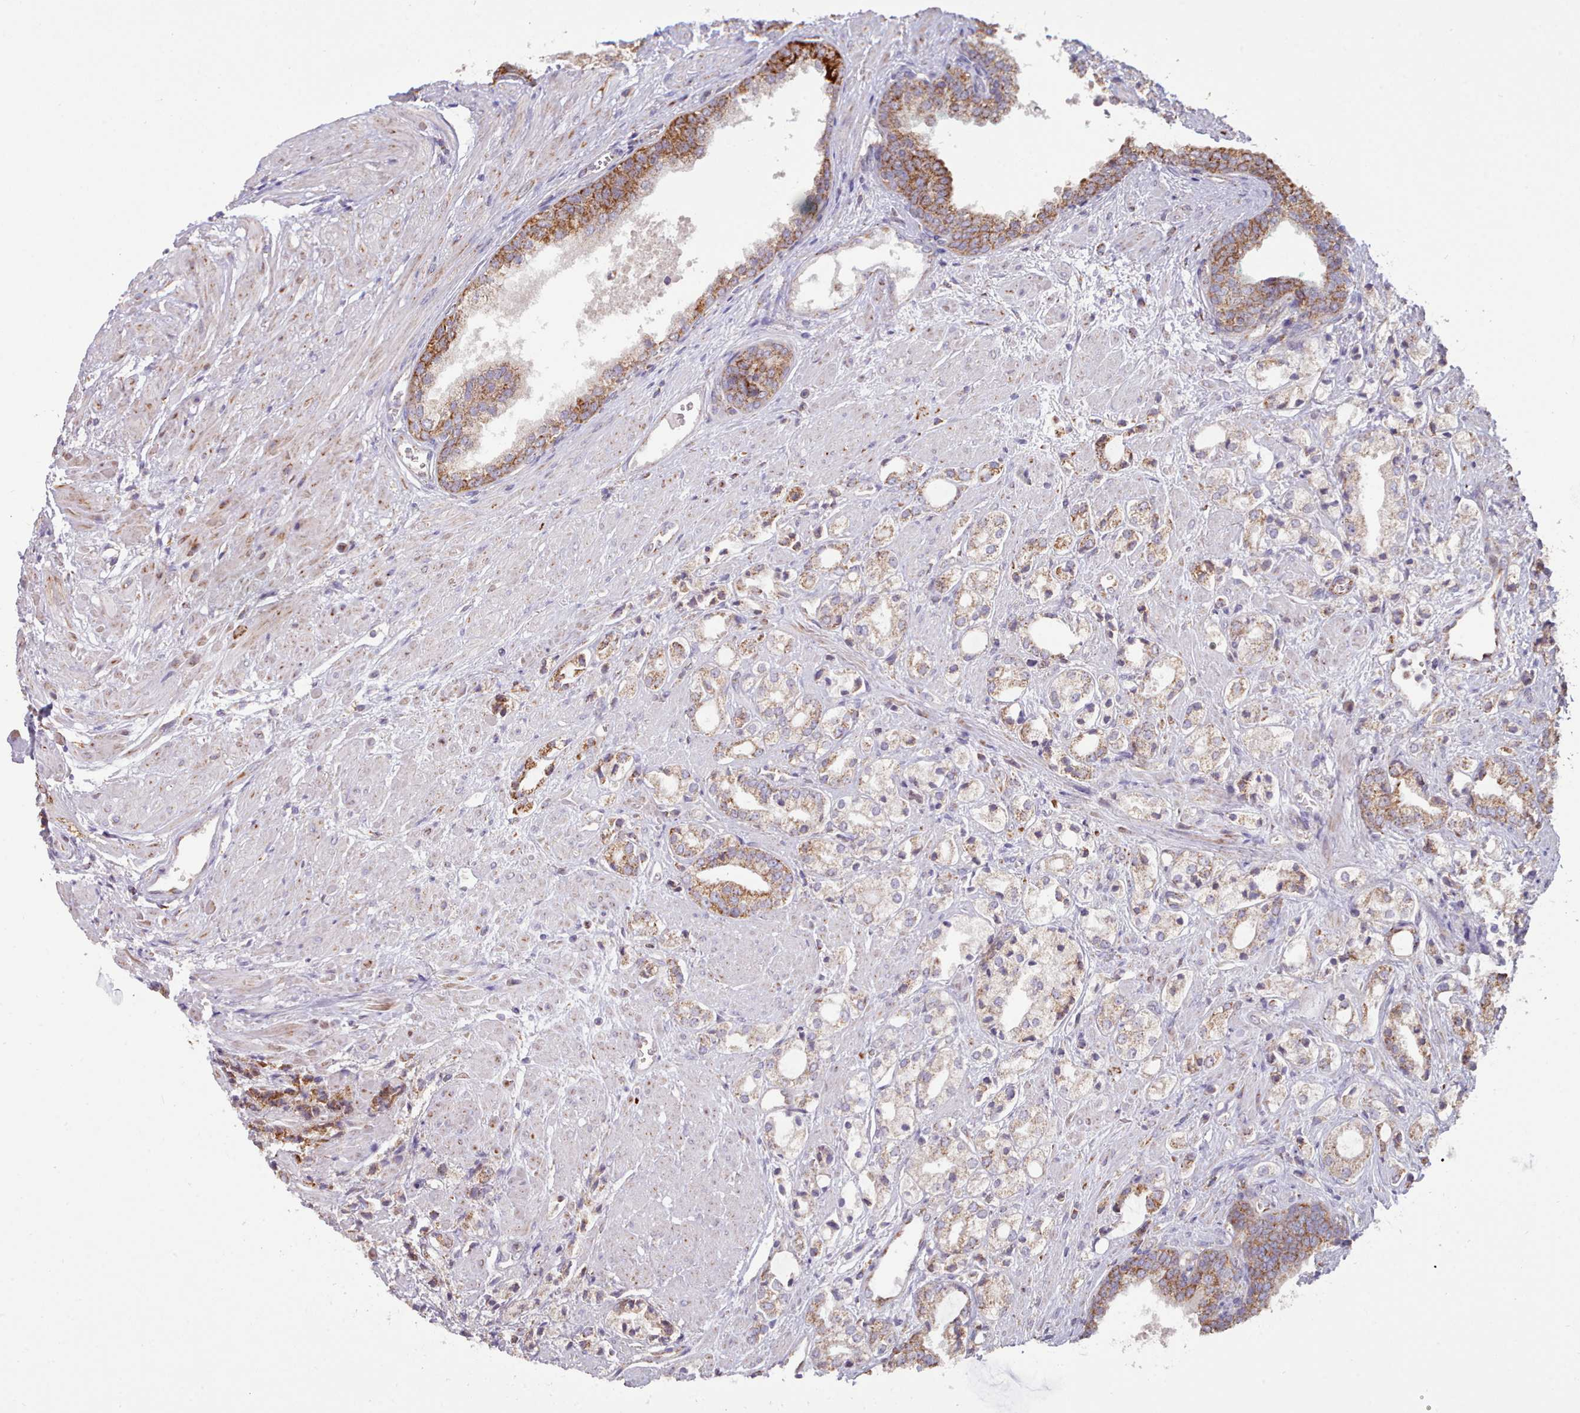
{"staining": {"intensity": "weak", "quantity": "<25%", "location": "cytoplasmic/membranous"}, "tissue": "prostate cancer", "cell_type": "Tumor cells", "image_type": "cancer", "snomed": [{"axis": "morphology", "description": "Adenocarcinoma, High grade"}, {"axis": "topography", "description": "Prostate"}], "caption": "Prostate cancer (adenocarcinoma (high-grade)) was stained to show a protein in brown. There is no significant positivity in tumor cells.", "gene": "HSDL2", "patient": {"sex": "male", "age": 50}}